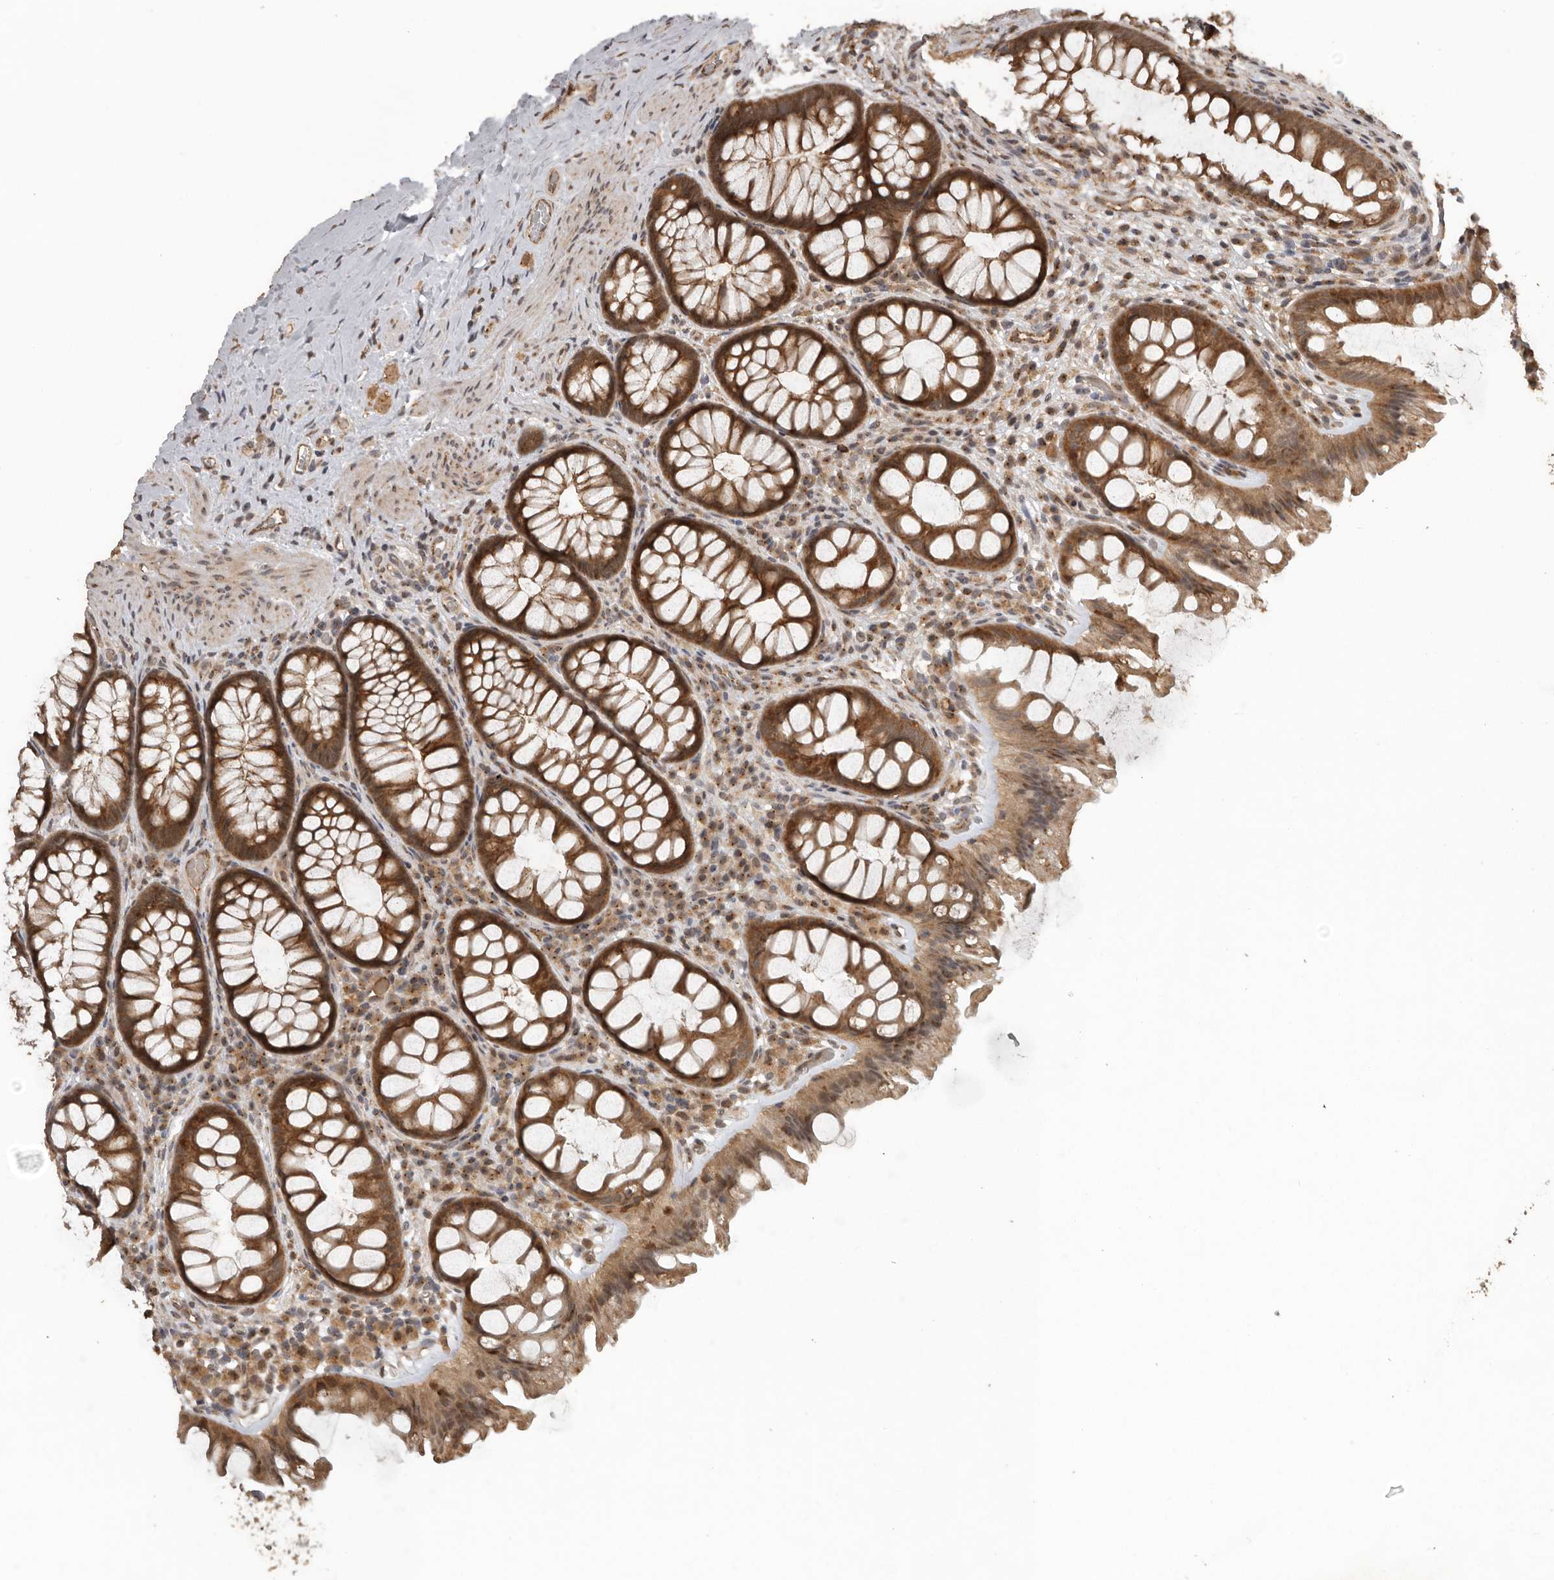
{"staining": {"intensity": "moderate", "quantity": ">75%", "location": "cytoplasmic/membranous"}, "tissue": "colon", "cell_type": "Endothelial cells", "image_type": "normal", "snomed": [{"axis": "morphology", "description": "Normal tissue, NOS"}, {"axis": "topography", "description": "Colon"}], "caption": "Protein staining of benign colon exhibits moderate cytoplasmic/membranous expression in approximately >75% of endothelial cells.", "gene": "CEP350", "patient": {"sex": "female", "age": 62}}